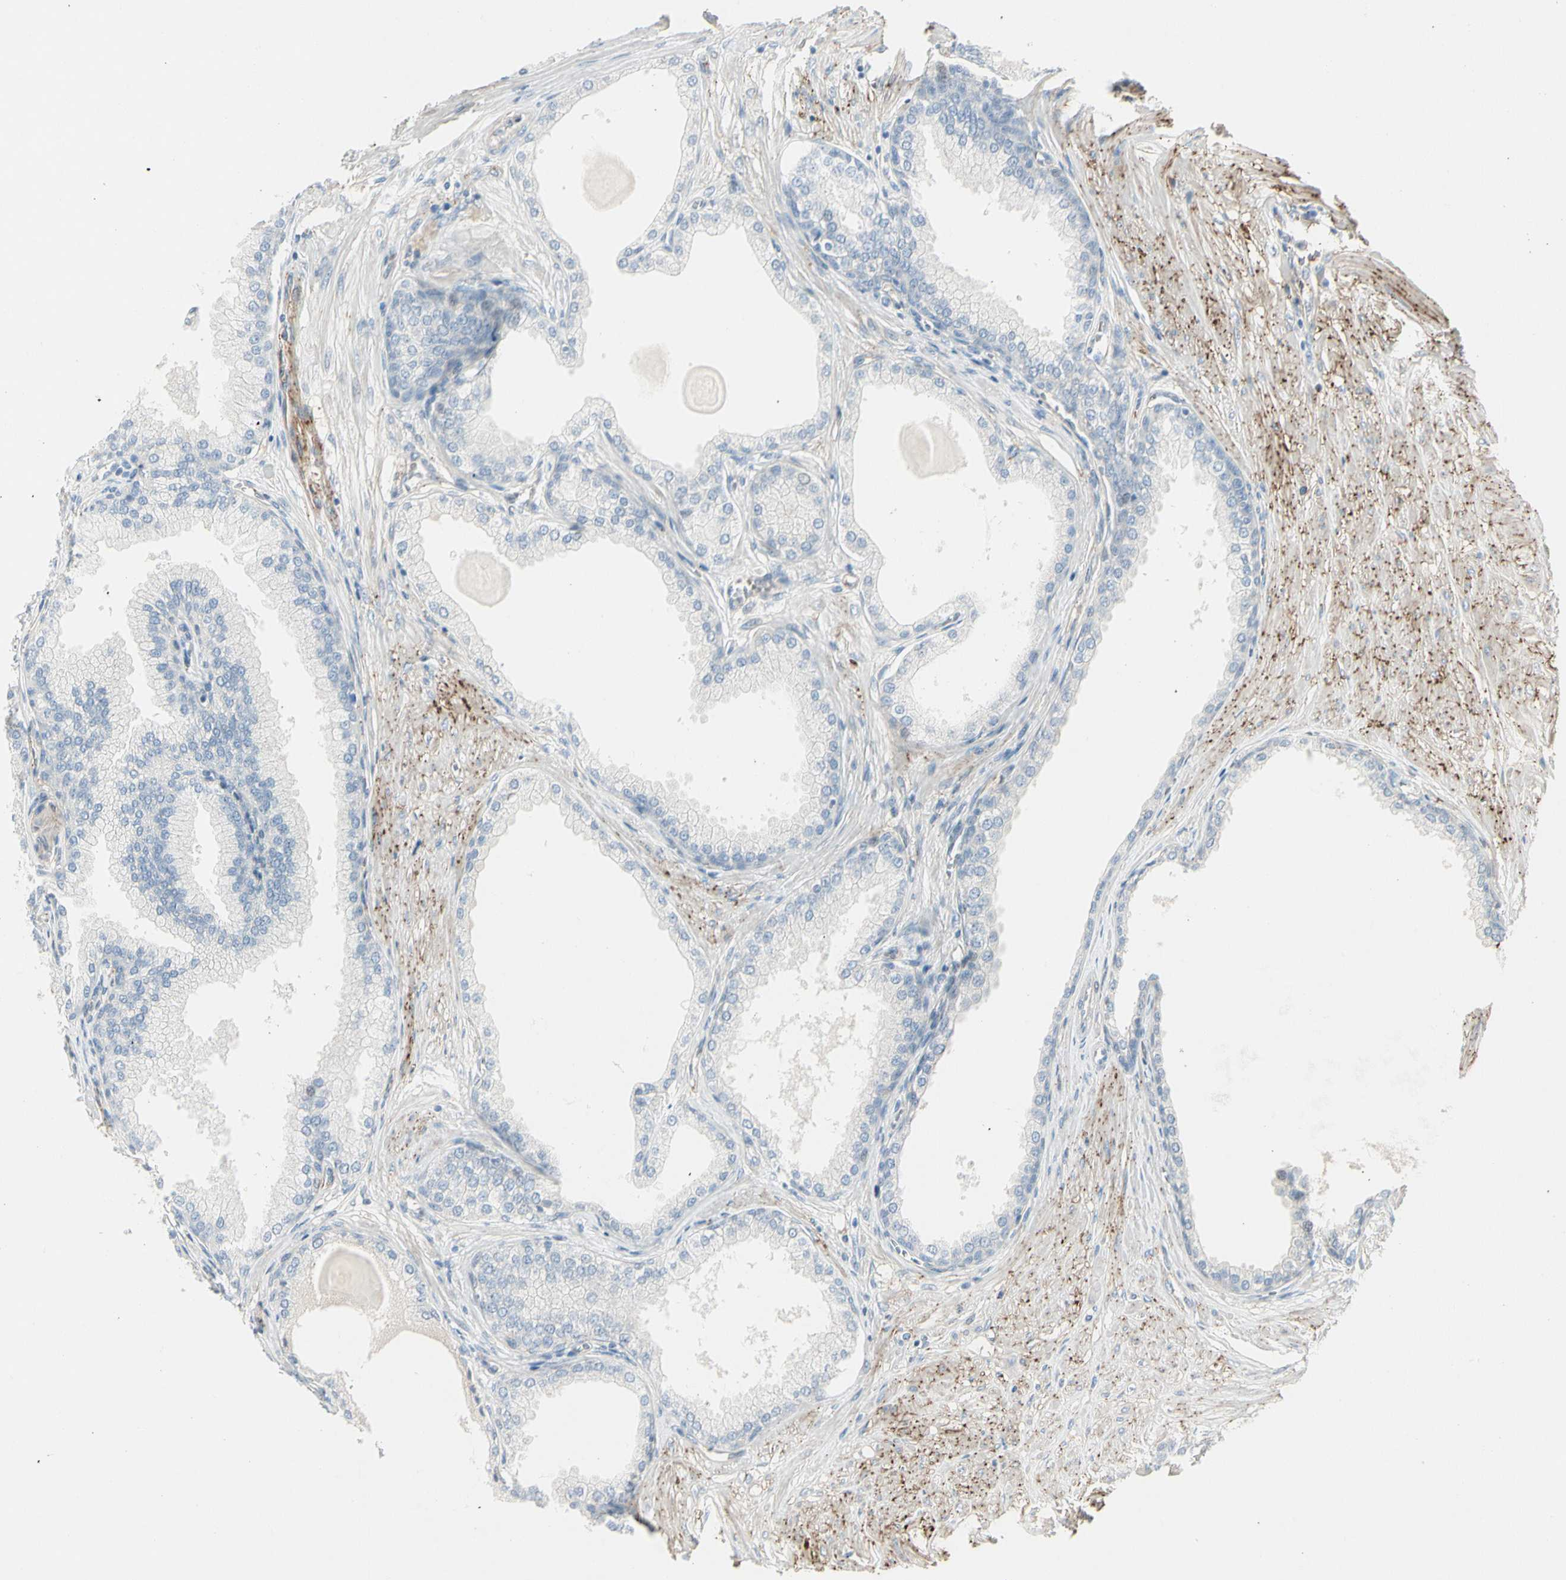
{"staining": {"intensity": "negative", "quantity": "none", "location": "none"}, "tissue": "prostate", "cell_type": "Glandular cells", "image_type": "normal", "snomed": [{"axis": "morphology", "description": "Normal tissue, NOS"}, {"axis": "topography", "description": "Prostate"}], "caption": "Glandular cells show no significant protein positivity in benign prostate. (Stains: DAB (3,3'-diaminobenzidine) immunohistochemistry (IHC) with hematoxylin counter stain, Microscopy: brightfield microscopy at high magnification).", "gene": "CACNA2D1", "patient": {"sex": "male", "age": 51}}